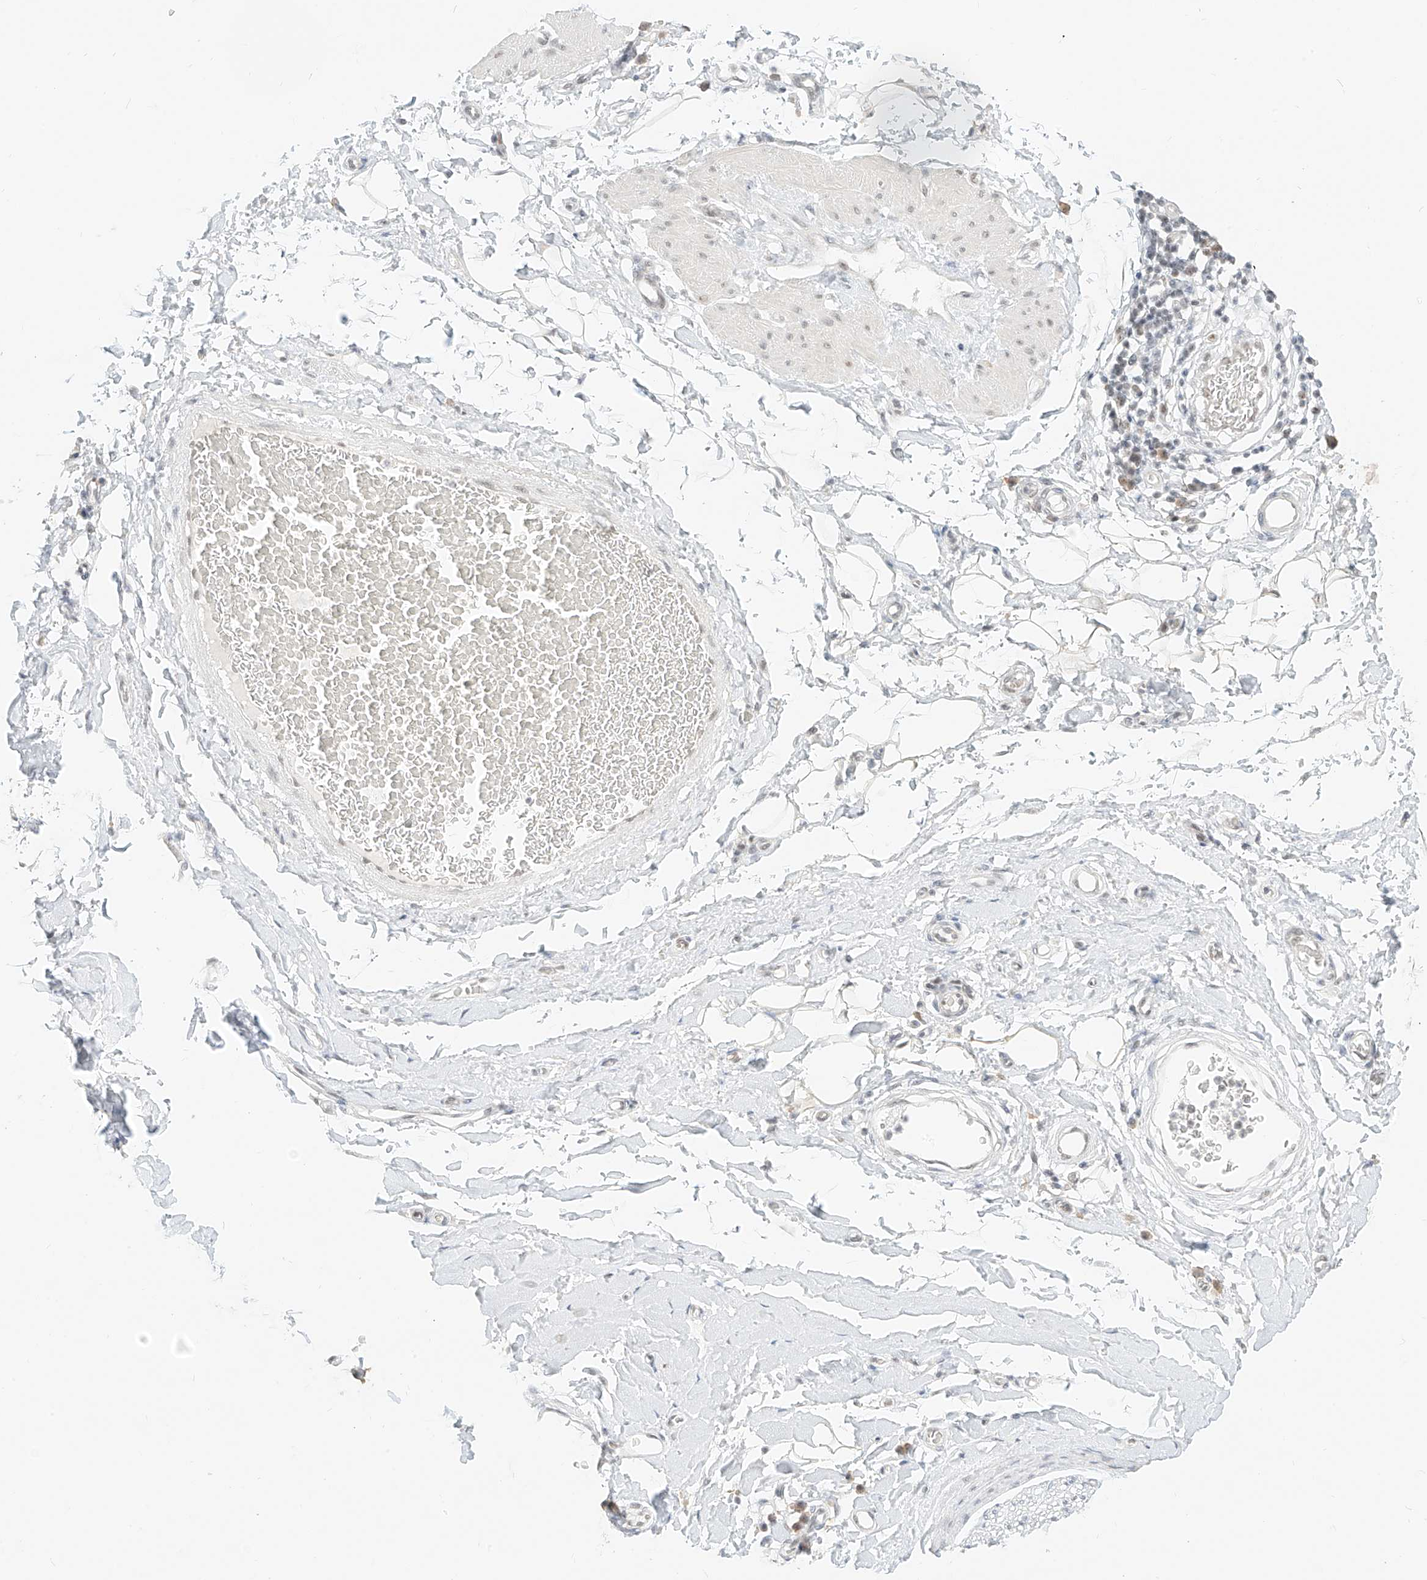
{"staining": {"intensity": "weak", "quantity": "25%-75%", "location": "nuclear"}, "tissue": "adipose tissue", "cell_type": "Adipocytes", "image_type": "normal", "snomed": [{"axis": "morphology", "description": "Normal tissue, NOS"}, {"axis": "morphology", "description": "Adenocarcinoma, NOS"}, {"axis": "topography", "description": "Stomach, upper"}, {"axis": "topography", "description": "Peripheral nerve tissue"}], "caption": "Human adipose tissue stained with a brown dye shows weak nuclear positive positivity in about 25%-75% of adipocytes.", "gene": "SUPT5H", "patient": {"sex": "male", "age": 62}}